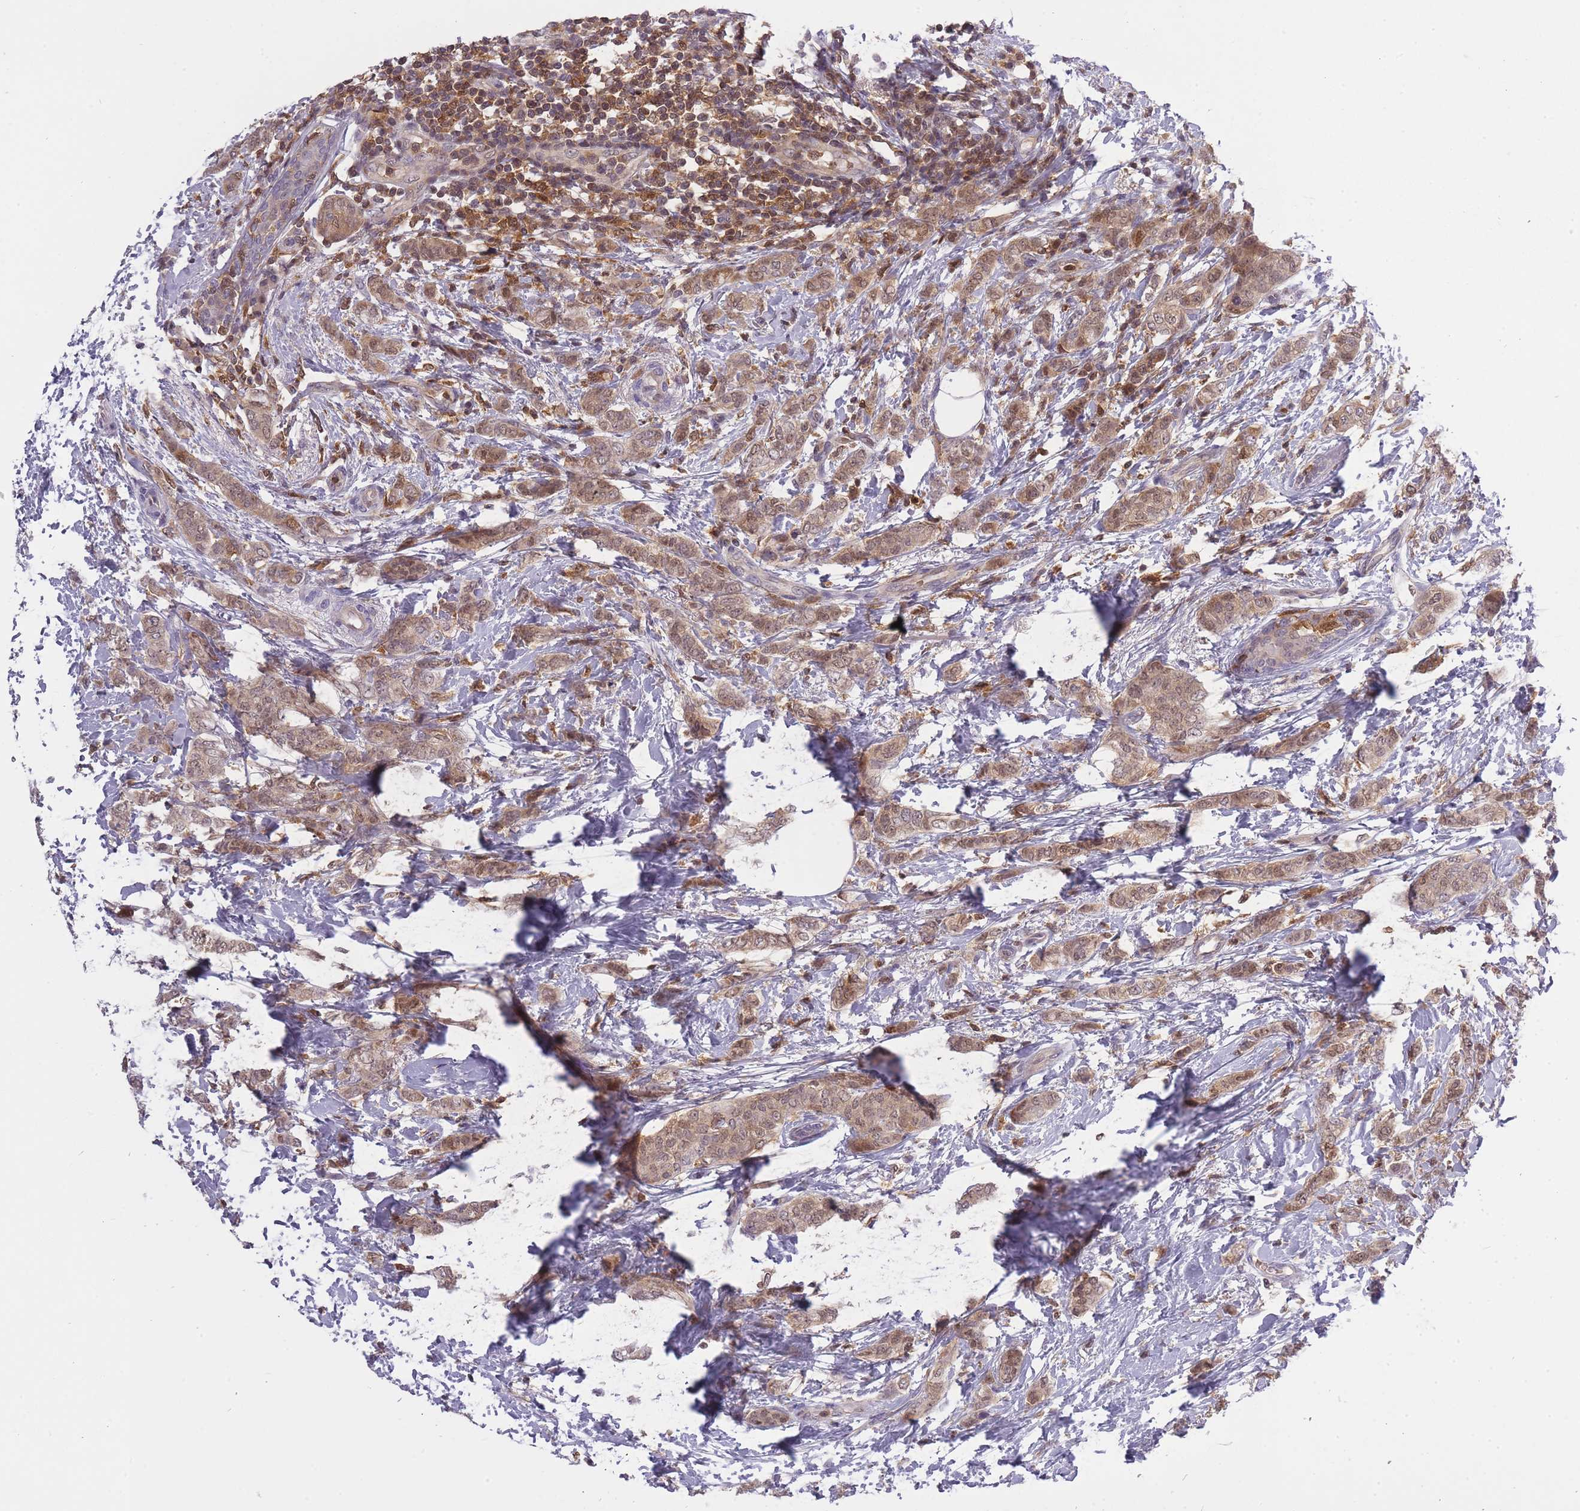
{"staining": {"intensity": "moderate", "quantity": ">75%", "location": "cytoplasmic/membranous,nuclear"}, "tissue": "breast cancer", "cell_type": "Tumor cells", "image_type": "cancer", "snomed": [{"axis": "morphology", "description": "Duct carcinoma"}, {"axis": "topography", "description": "Breast"}], "caption": "Tumor cells demonstrate medium levels of moderate cytoplasmic/membranous and nuclear positivity in approximately >75% of cells in breast cancer. (Stains: DAB (3,3'-diaminobenzidine) in brown, nuclei in blue, Microscopy: brightfield microscopy at high magnification).", "gene": "CXorf38", "patient": {"sex": "female", "age": 72}}